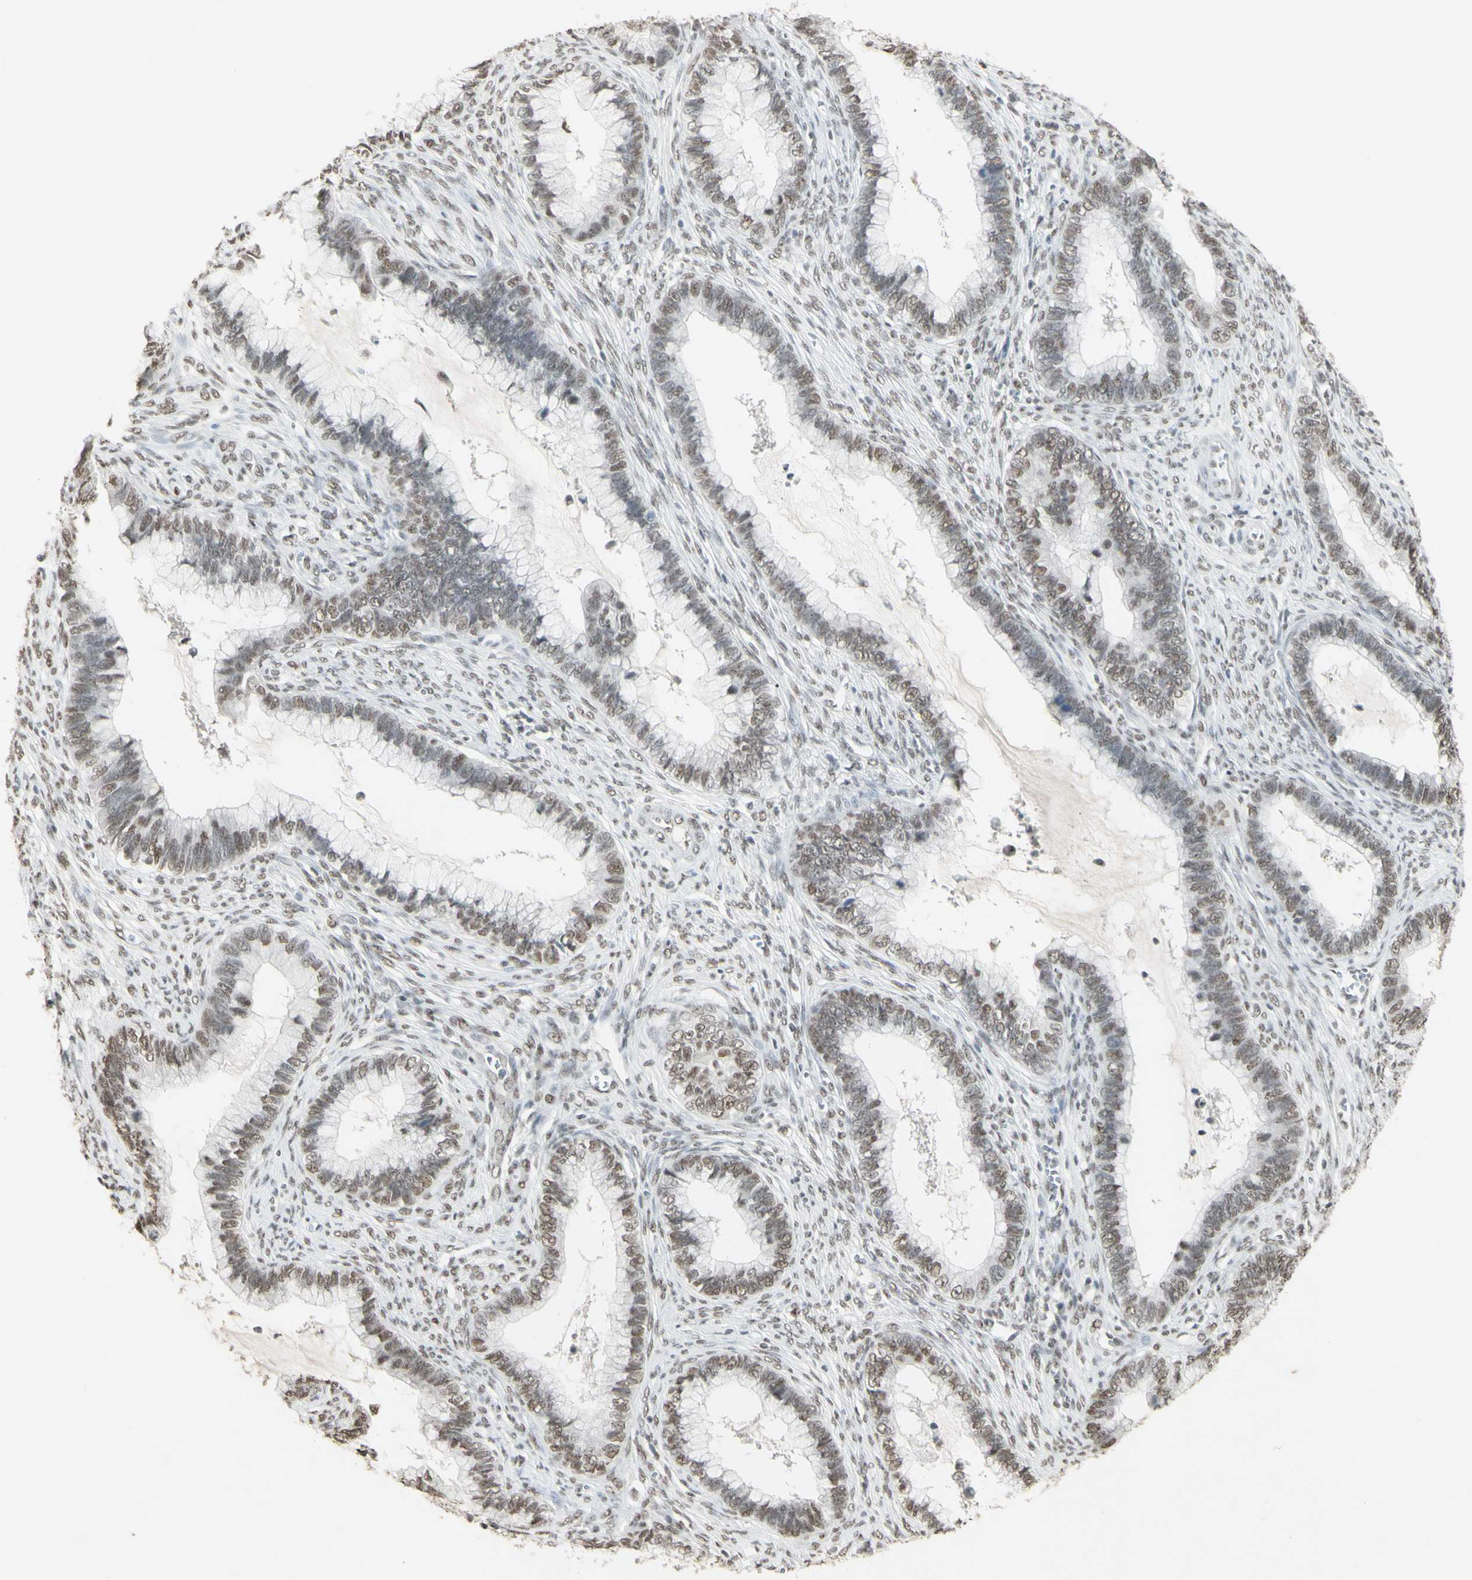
{"staining": {"intensity": "moderate", "quantity": "25%-75%", "location": "nuclear"}, "tissue": "cervical cancer", "cell_type": "Tumor cells", "image_type": "cancer", "snomed": [{"axis": "morphology", "description": "Adenocarcinoma, NOS"}, {"axis": "topography", "description": "Cervix"}], "caption": "Moderate nuclear protein positivity is appreciated in approximately 25%-75% of tumor cells in cervical cancer (adenocarcinoma).", "gene": "TRIM28", "patient": {"sex": "female", "age": 44}}